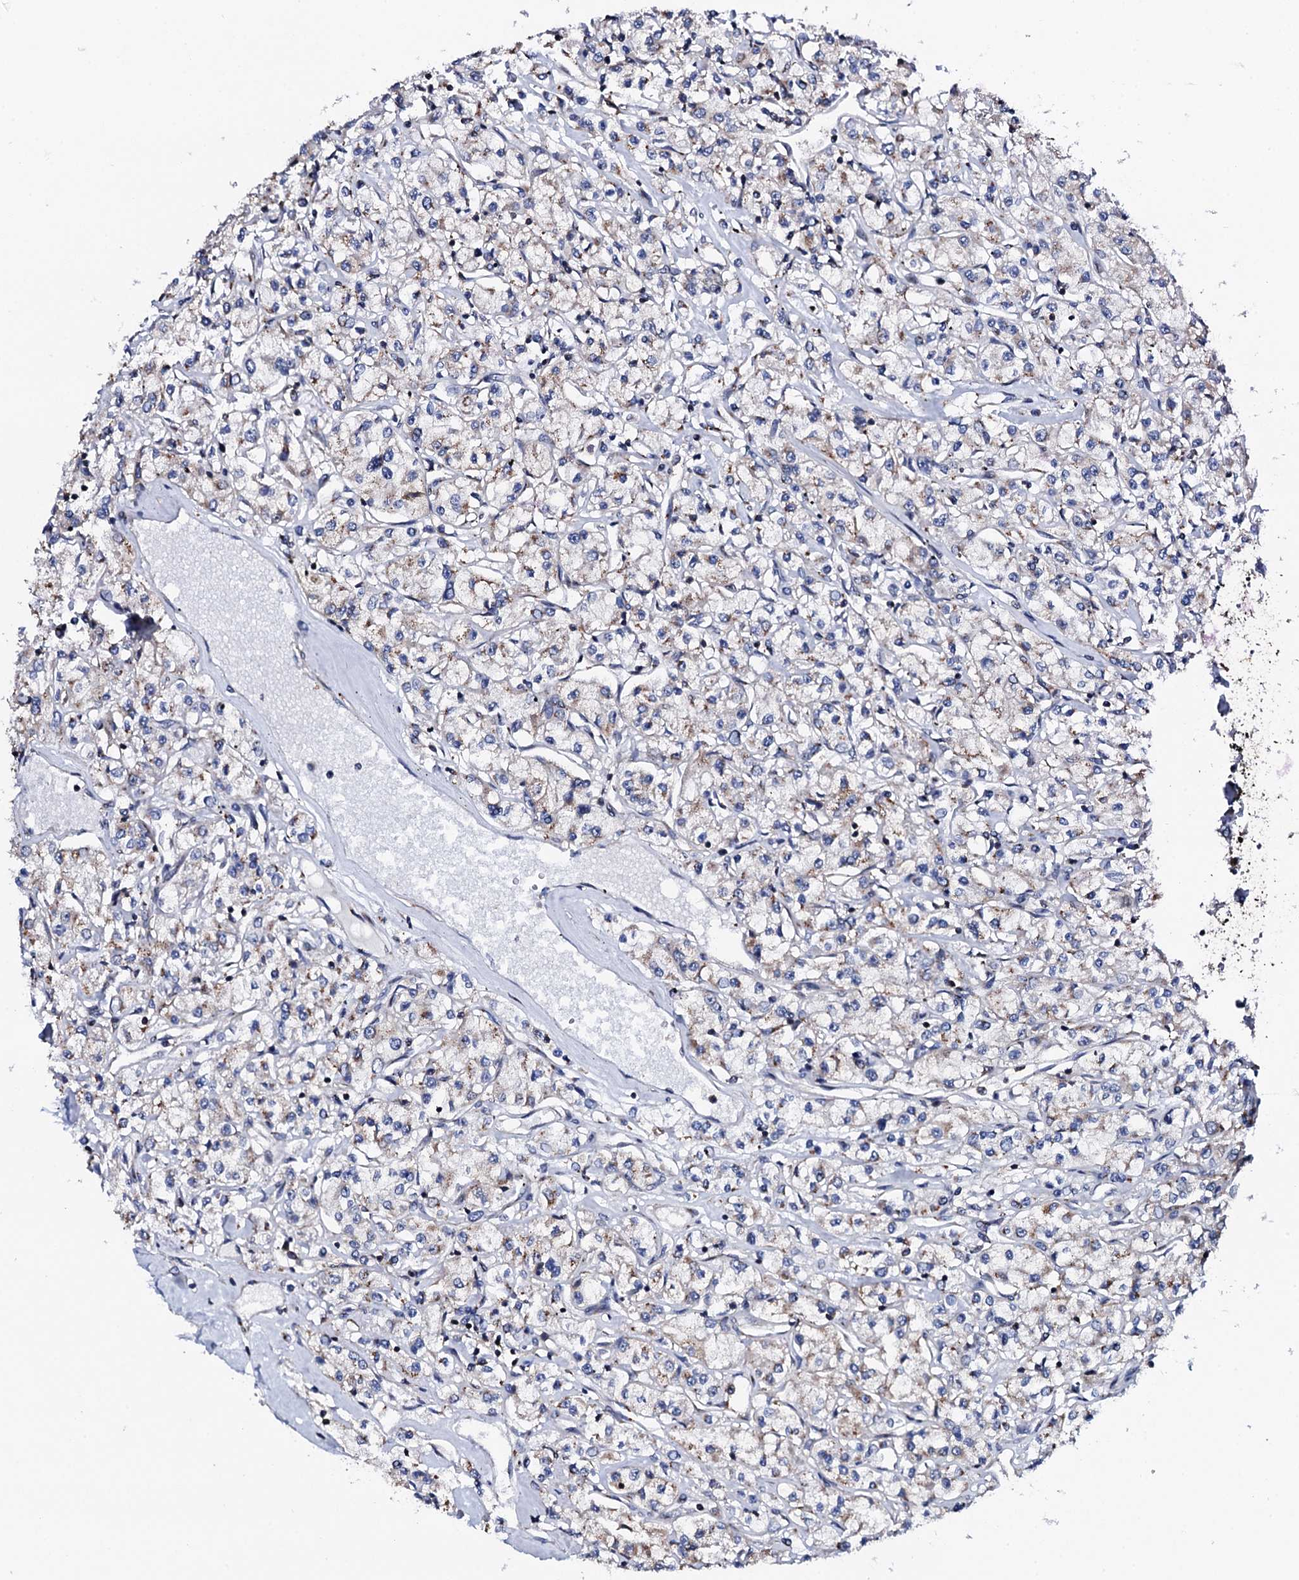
{"staining": {"intensity": "weak", "quantity": "<25%", "location": "cytoplasmic/membranous"}, "tissue": "renal cancer", "cell_type": "Tumor cells", "image_type": "cancer", "snomed": [{"axis": "morphology", "description": "Adenocarcinoma, NOS"}, {"axis": "topography", "description": "Kidney"}], "caption": "High power microscopy photomicrograph of an immunohistochemistry (IHC) histopathology image of renal cancer (adenocarcinoma), revealing no significant positivity in tumor cells. Nuclei are stained in blue.", "gene": "PLET1", "patient": {"sex": "female", "age": 59}}